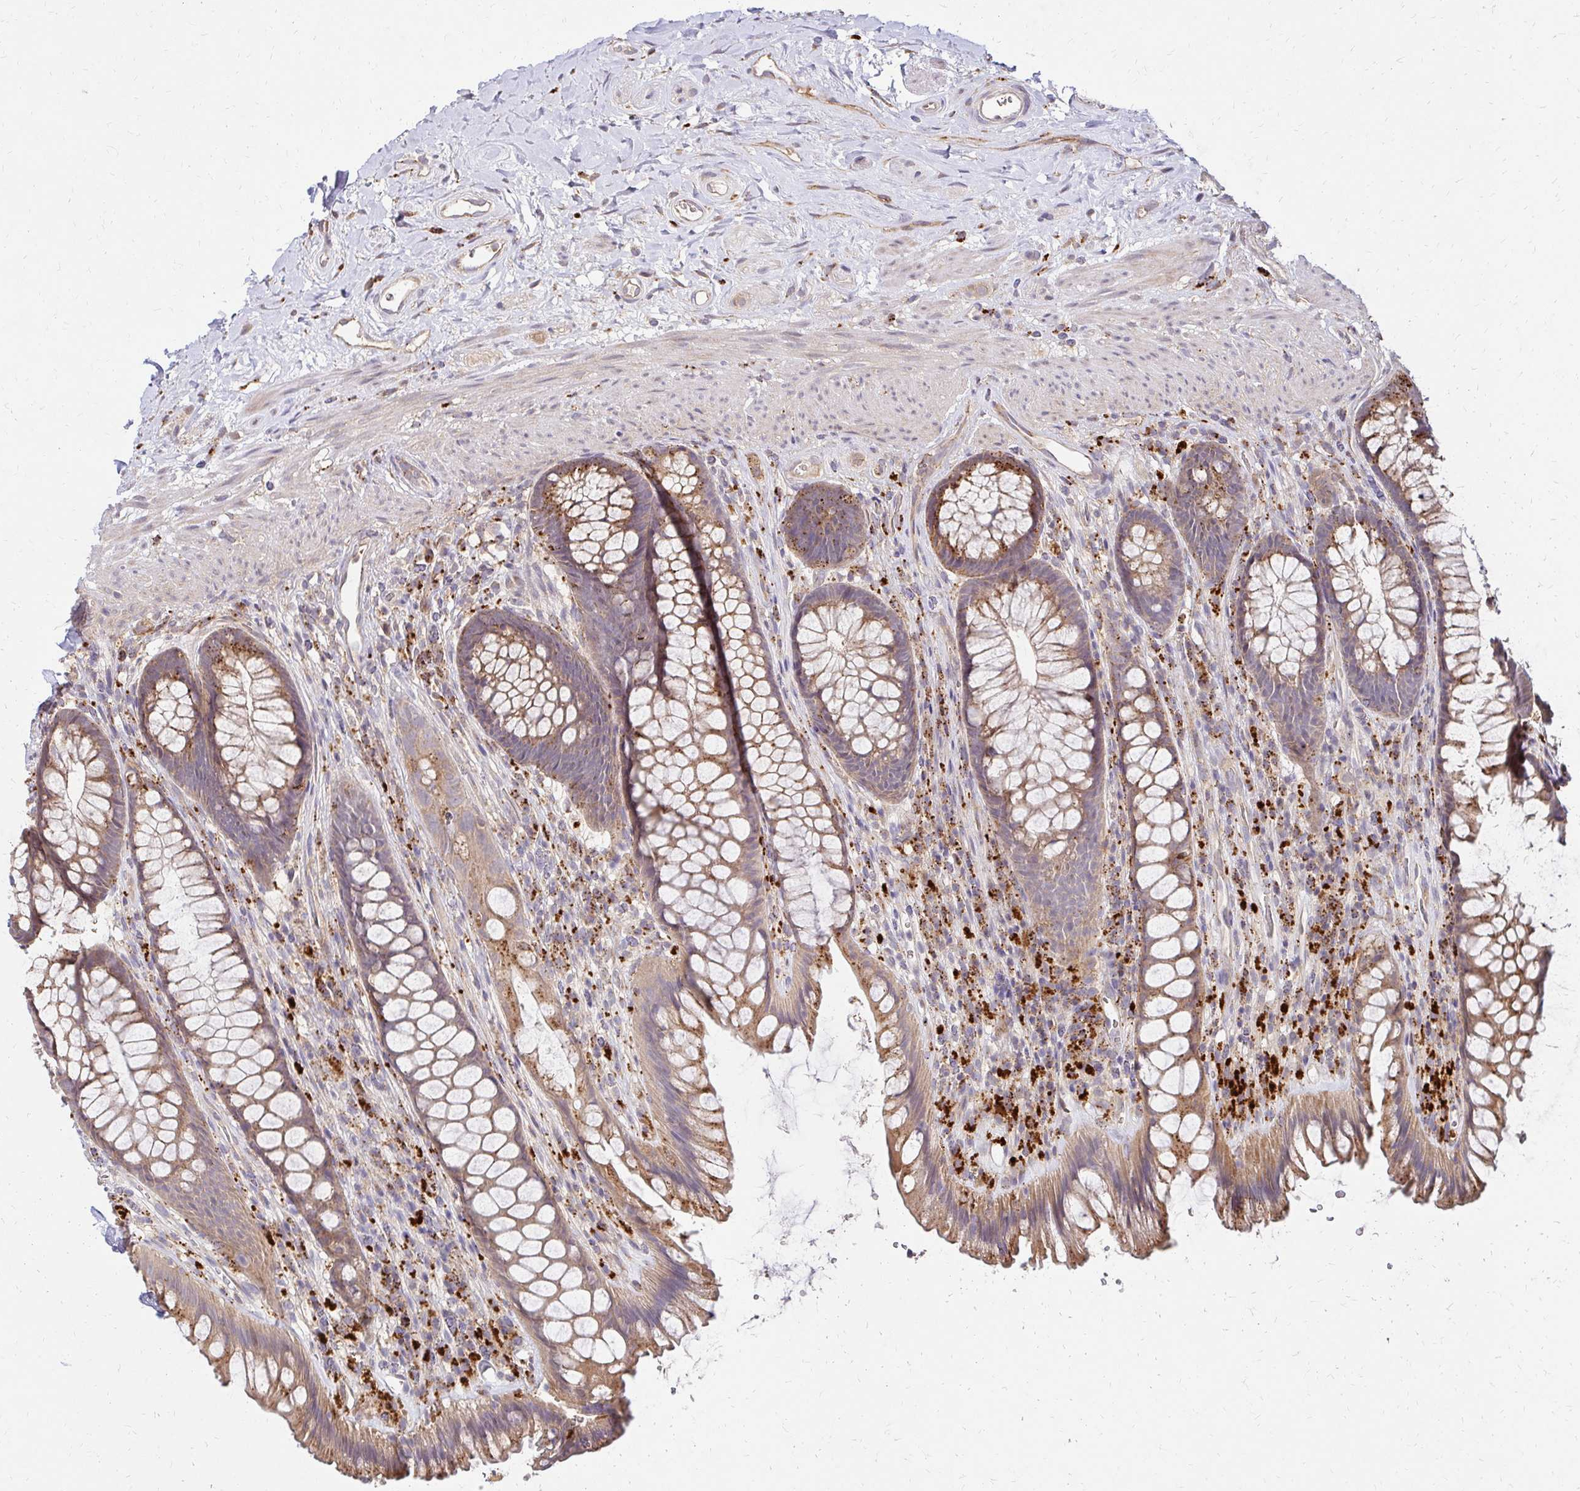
{"staining": {"intensity": "moderate", "quantity": ">75%", "location": "cytoplasmic/membranous"}, "tissue": "rectum", "cell_type": "Glandular cells", "image_type": "normal", "snomed": [{"axis": "morphology", "description": "Normal tissue, NOS"}, {"axis": "topography", "description": "Rectum"}], "caption": "Immunohistochemical staining of benign human rectum displays >75% levels of moderate cytoplasmic/membranous protein positivity in about >75% of glandular cells.", "gene": "IDUA", "patient": {"sex": "male", "age": 53}}